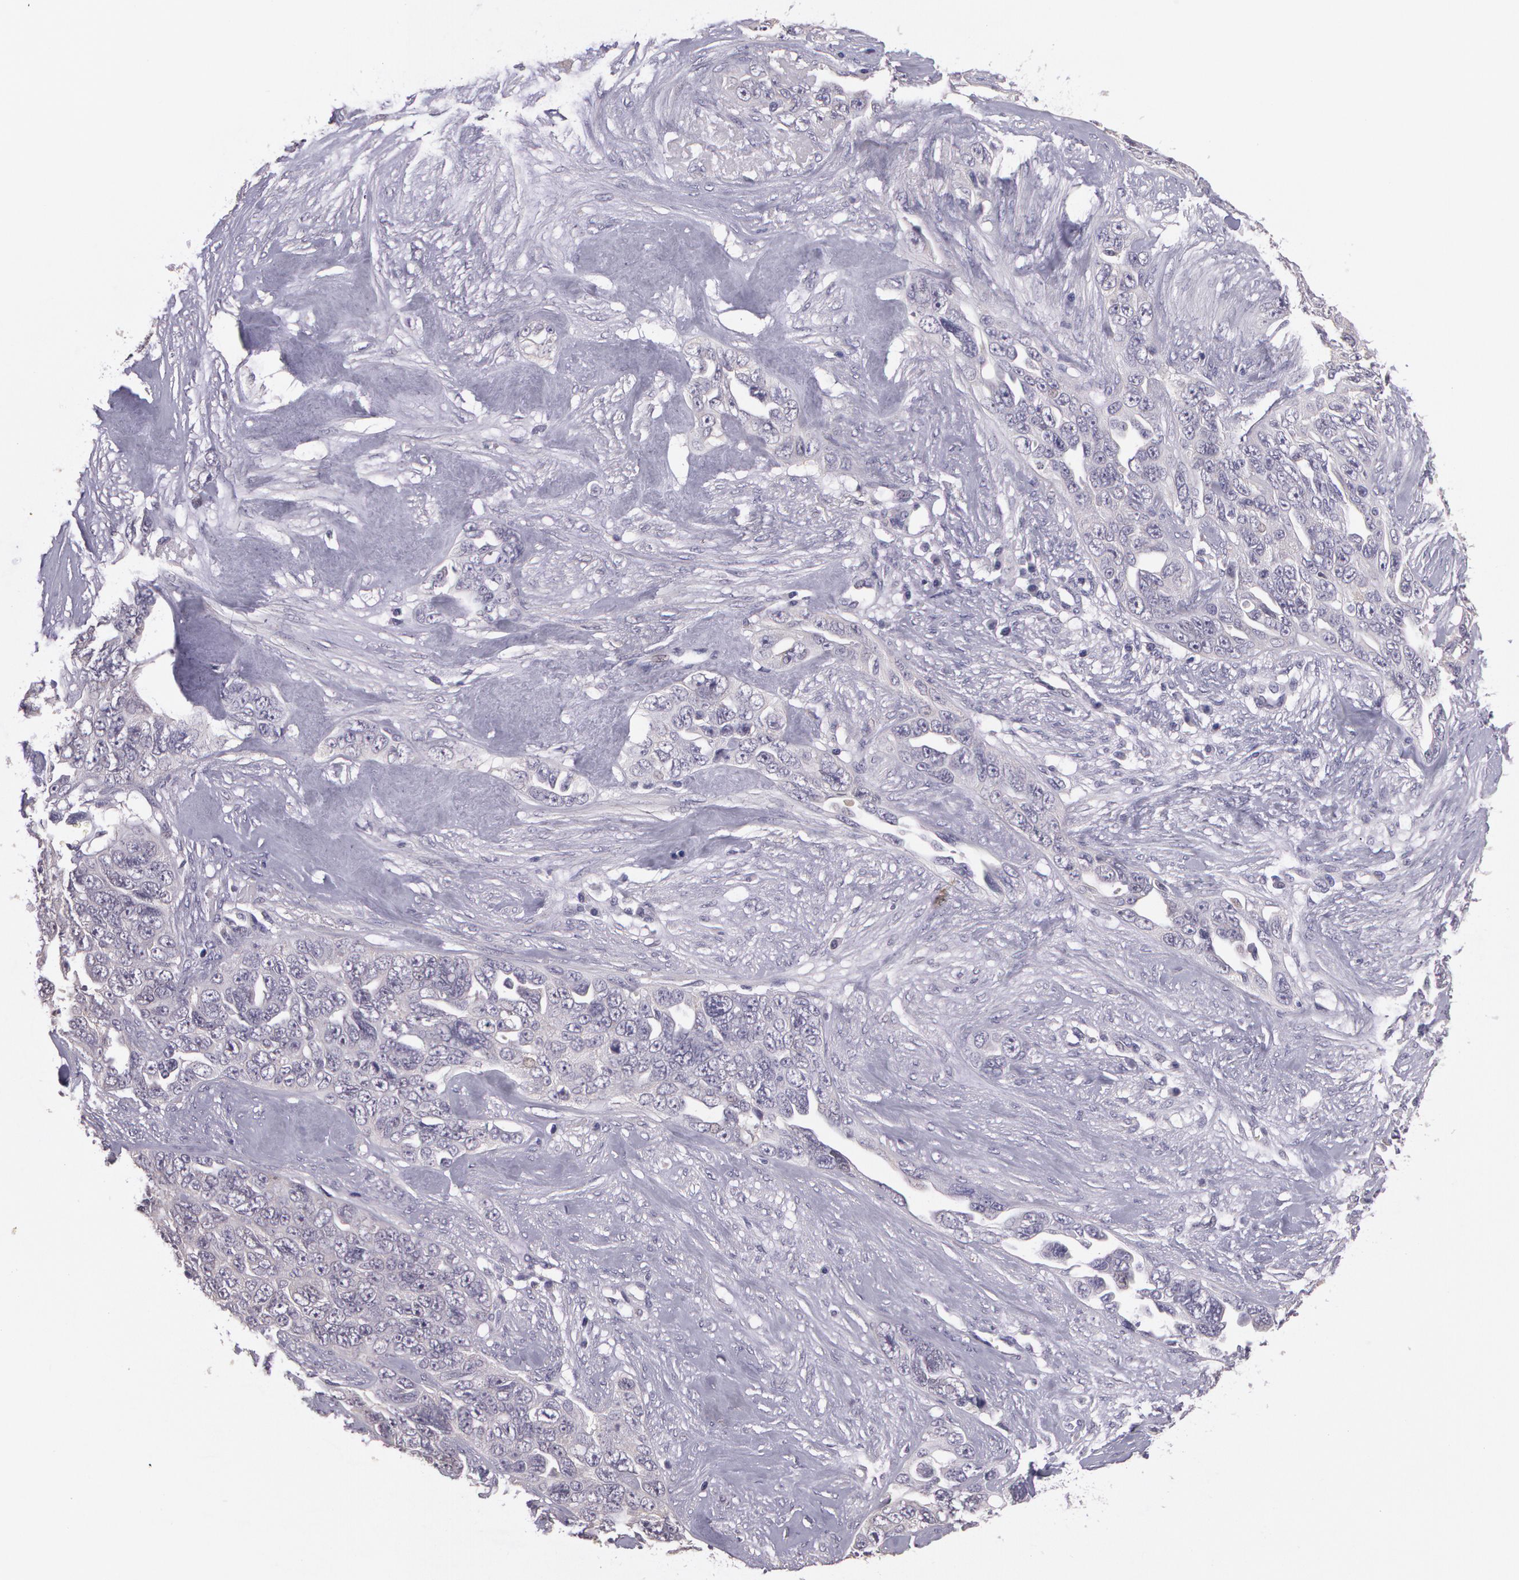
{"staining": {"intensity": "negative", "quantity": "none", "location": "none"}, "tissue": "ovarian cancer", "cell_type": "Tumor cells", "image_type": "cancer", "snomed": [{"axis": "morphology", "description": "Cystadenocarcinoma, serous, NOS"}, {"axis": "topography", "description": "Ovary"}], "caption": "An image of human ovarian cancer is negative for staining in tumor cells.", "gene": "G2E3", "patient": {"sex": "female", "age": 63}}